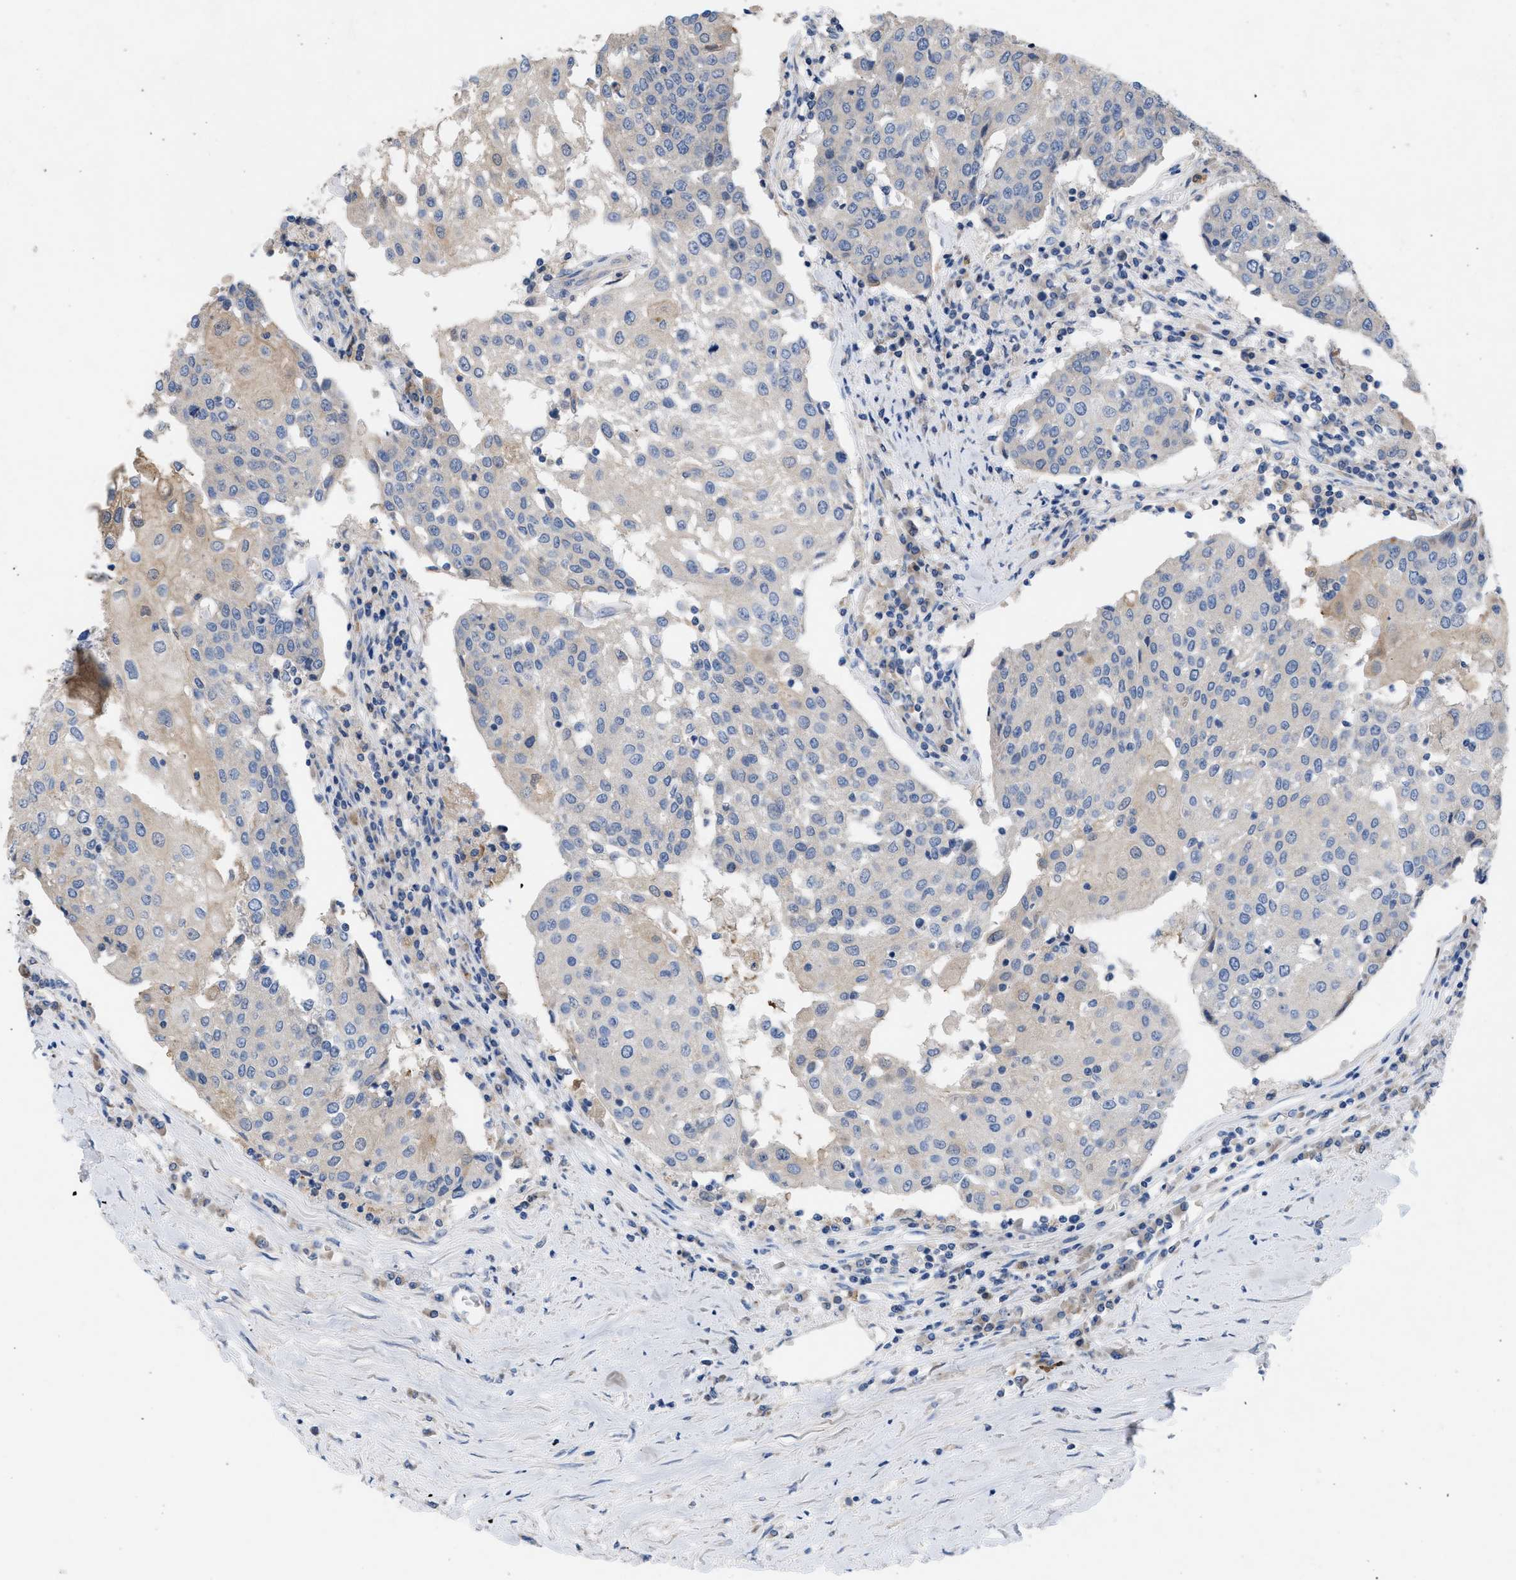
{"staining": {"intensity": "negative", "quantity": "none", "location": "none"}, "tissue": "urothelial cancer", "cell_type": "Tumor cells", "image_type": "cancer", "snomed": [{"axis": "morphology", "description": "Urothelial carcinoma, High grade"}, {"axis": "topography", "description": "Urinary bladder"}], "caption": "A high-resolution histopathology image shows IHC staining of urothelial cancer, which reveals no significant staining in tumor cells.", "gene": "PLPPR5", "patient": {"sex": "female", "age": 85}}